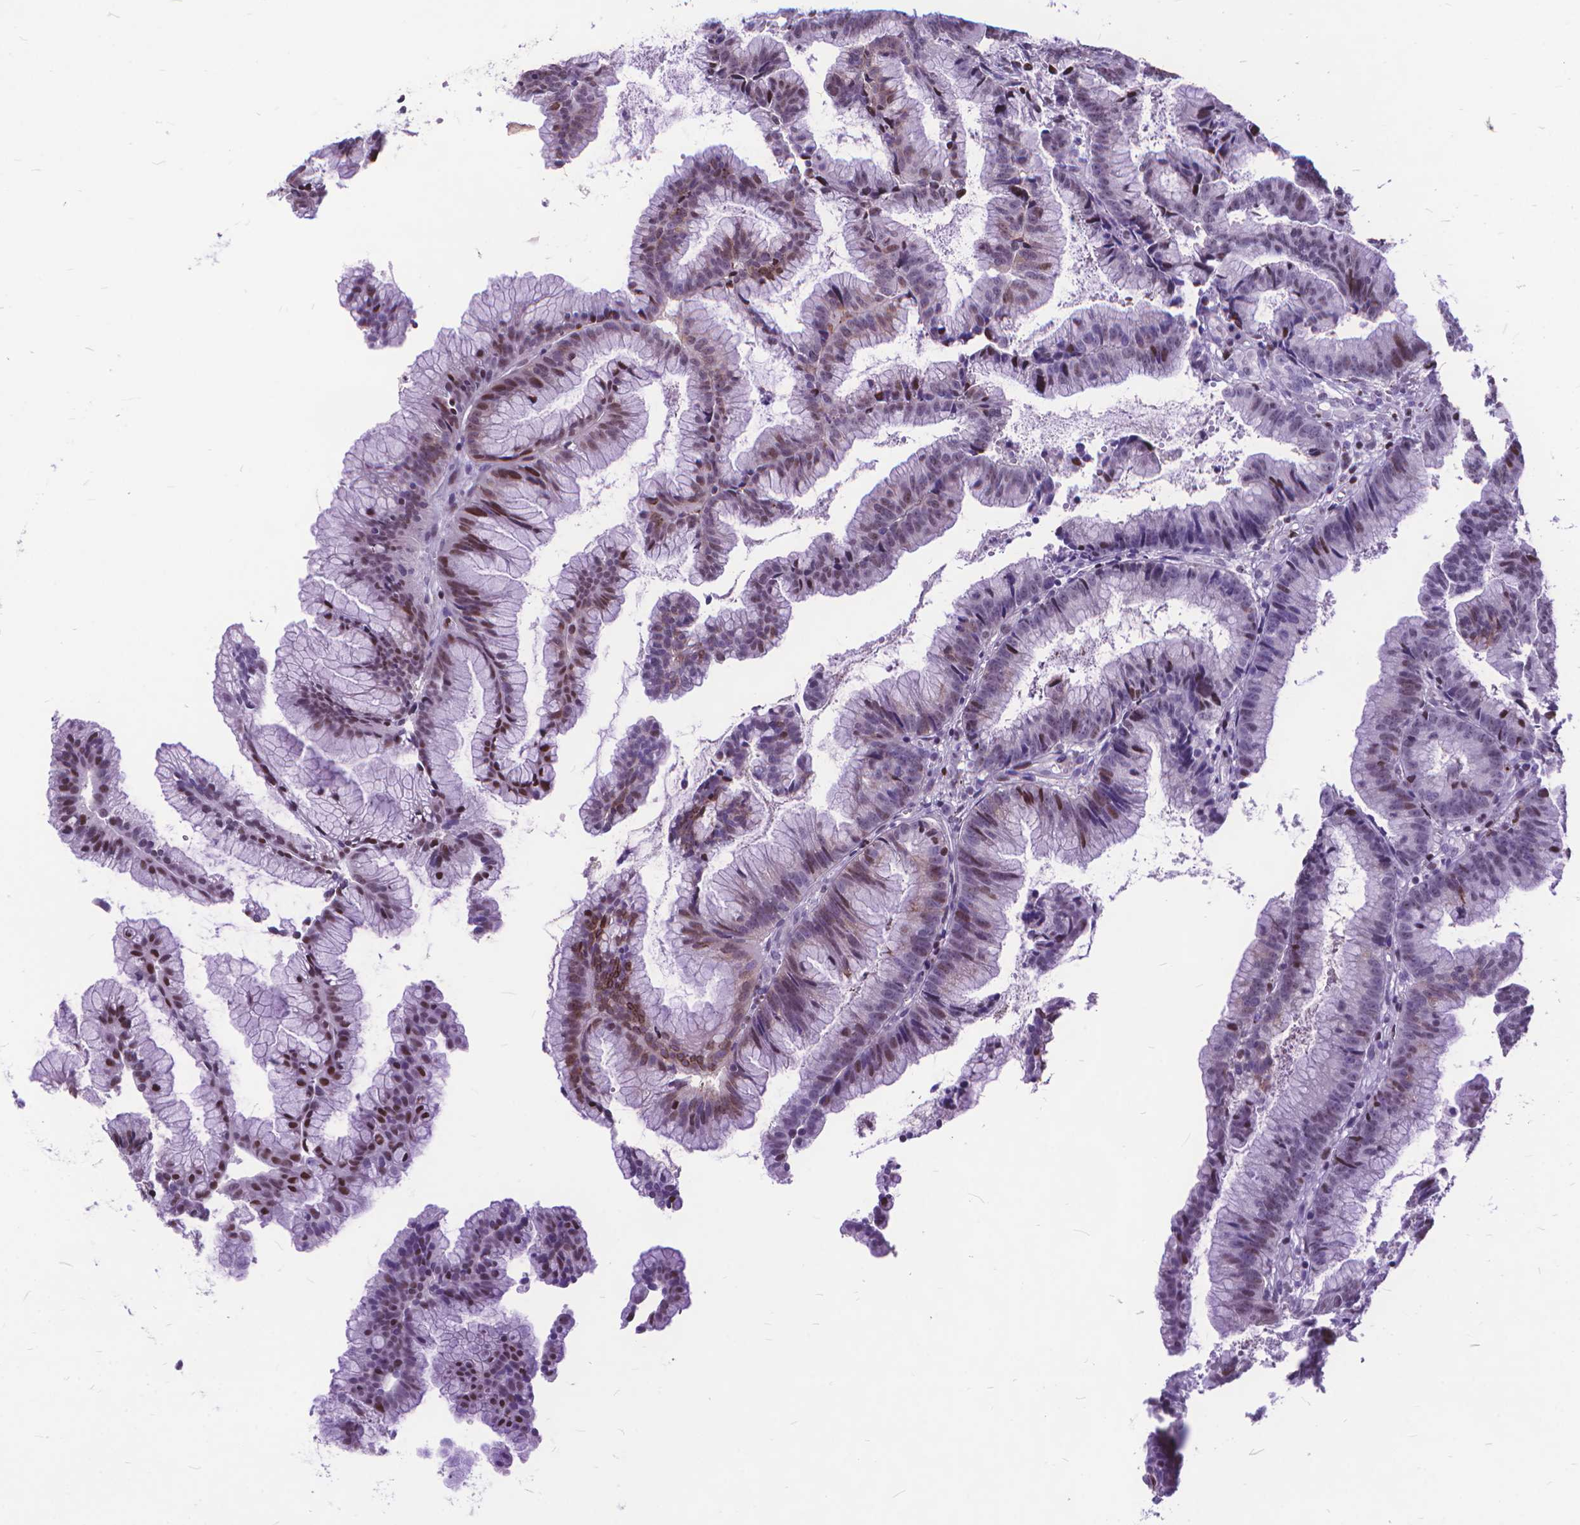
{"staining": {"intensity": "strong", "quantity": "25%-75%", "location": "nuclear"}, "tissue": "colorectal cancer", "cell_type": "Tumor cells", "image_type": "cancer", "snomed": [{"axis": "morphology", "description": "Adenocarcinoma, NOS"}, {"axis": "topography", "description": "Colon"}], "caption": "Brown immunohistochemical staining in human colorectal cancer demonstrates strong nuclear positivity in about 25%-75% of tumor cells. Immunohistochemistry (ihc) stains the protein of interest in brown and the nuclei are stained blue.", "gene": "POLE4", "patient": {"sex": "female", "age": 78}}